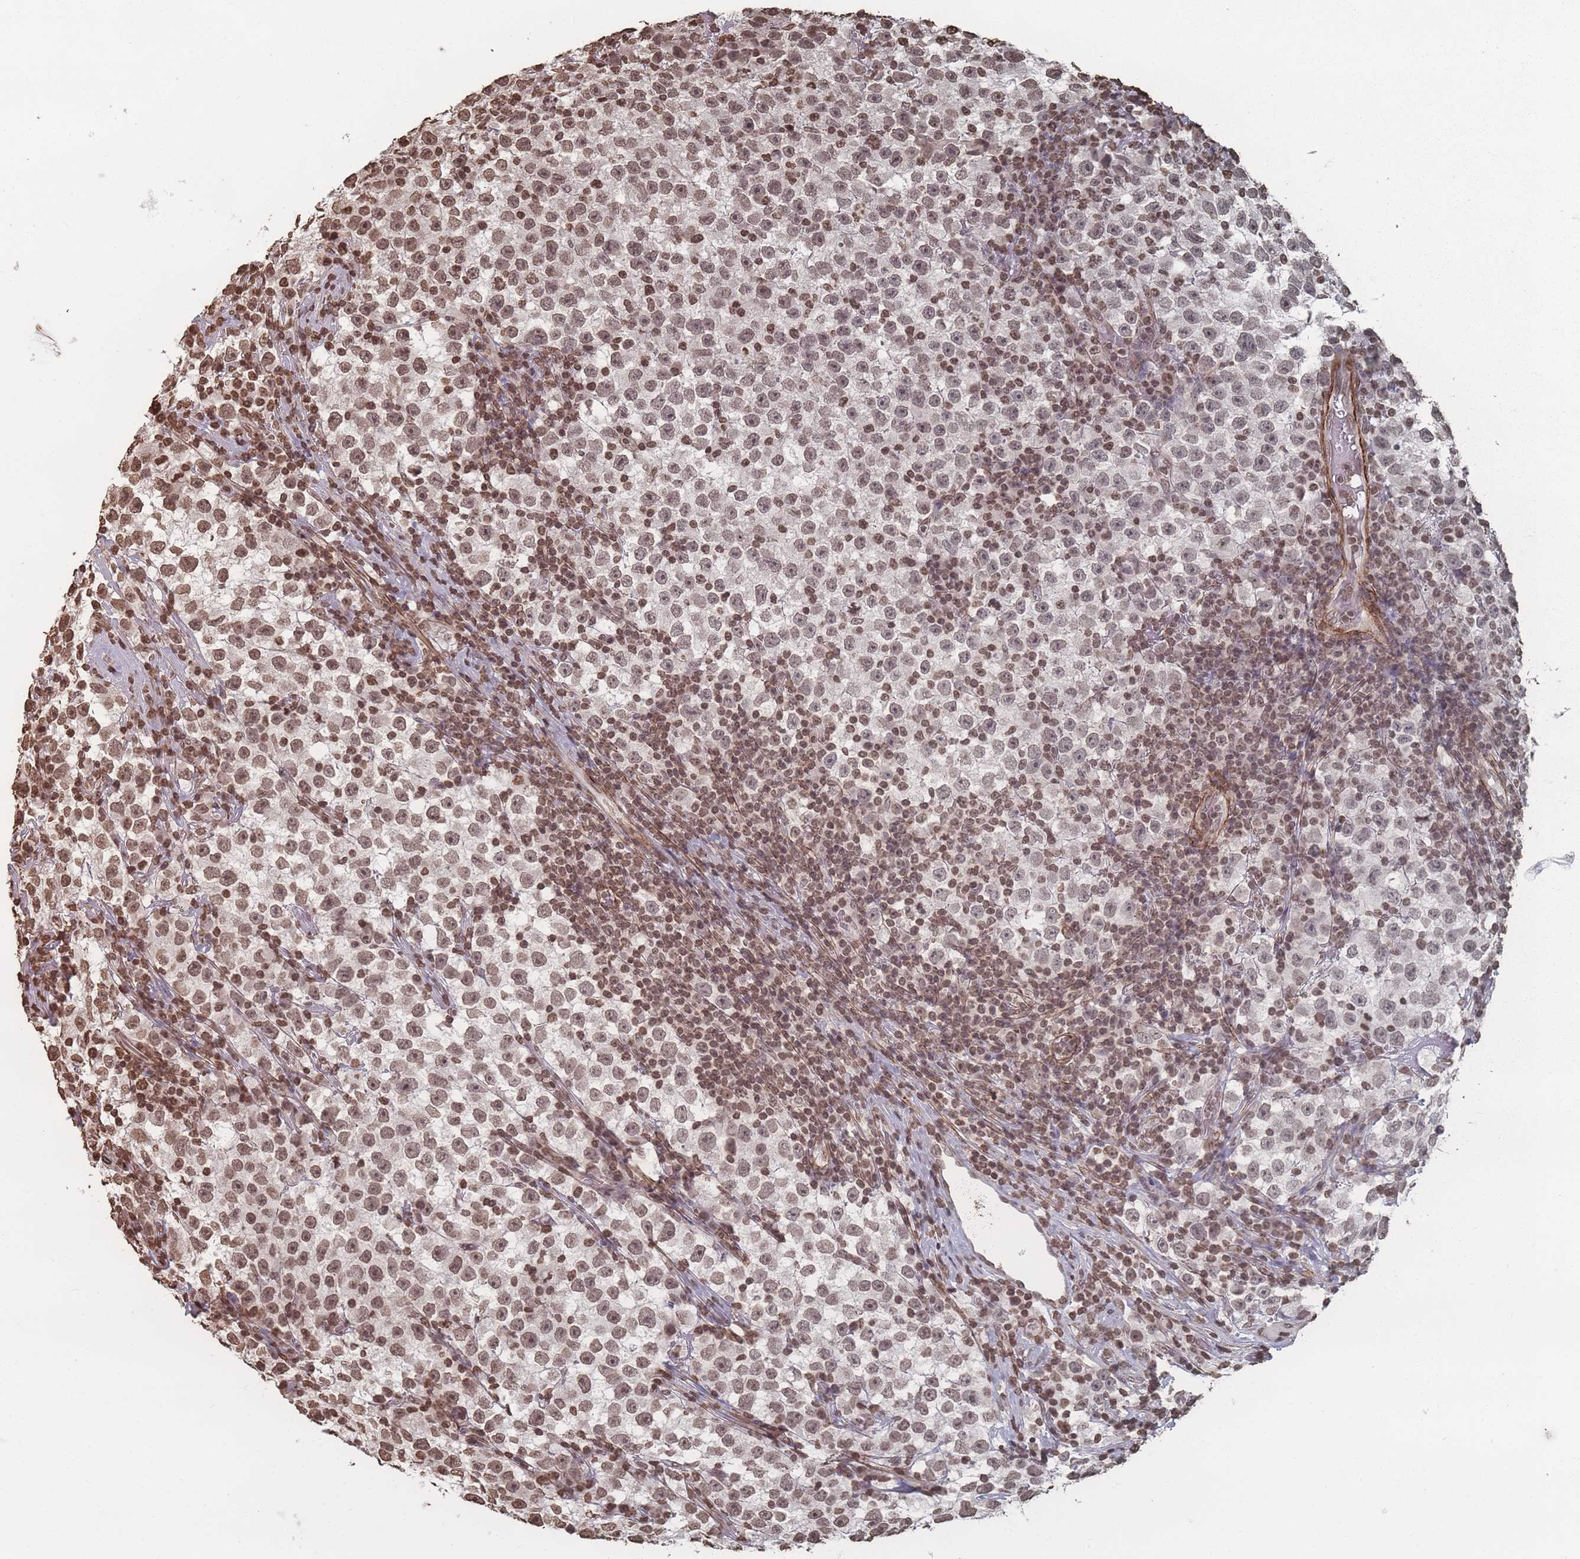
{"staining": {"intensity": "weak", "quantity": "25%-75%", "location": "nuclear"}, "tissue": "testis cancer", "cell_type": "Tumor cells", "image_type": "cancer", "snomed": [{"axis": "morphology", "description": "Seminoma, NOS"}, {"axis": "topography", "description": "Testis"}], "caption": "DAB immunohistochemical staining of human testis seminoma demonstrates weak nuclear protein positivity in approximately 25%-75% of tumor cells. (DAB (3,3'-diaminobenzidine) IHC with brightfield microscopy, high magnification).", "gene": "PLEKHG5", "patient": {"sex": "male", "age": 22}}